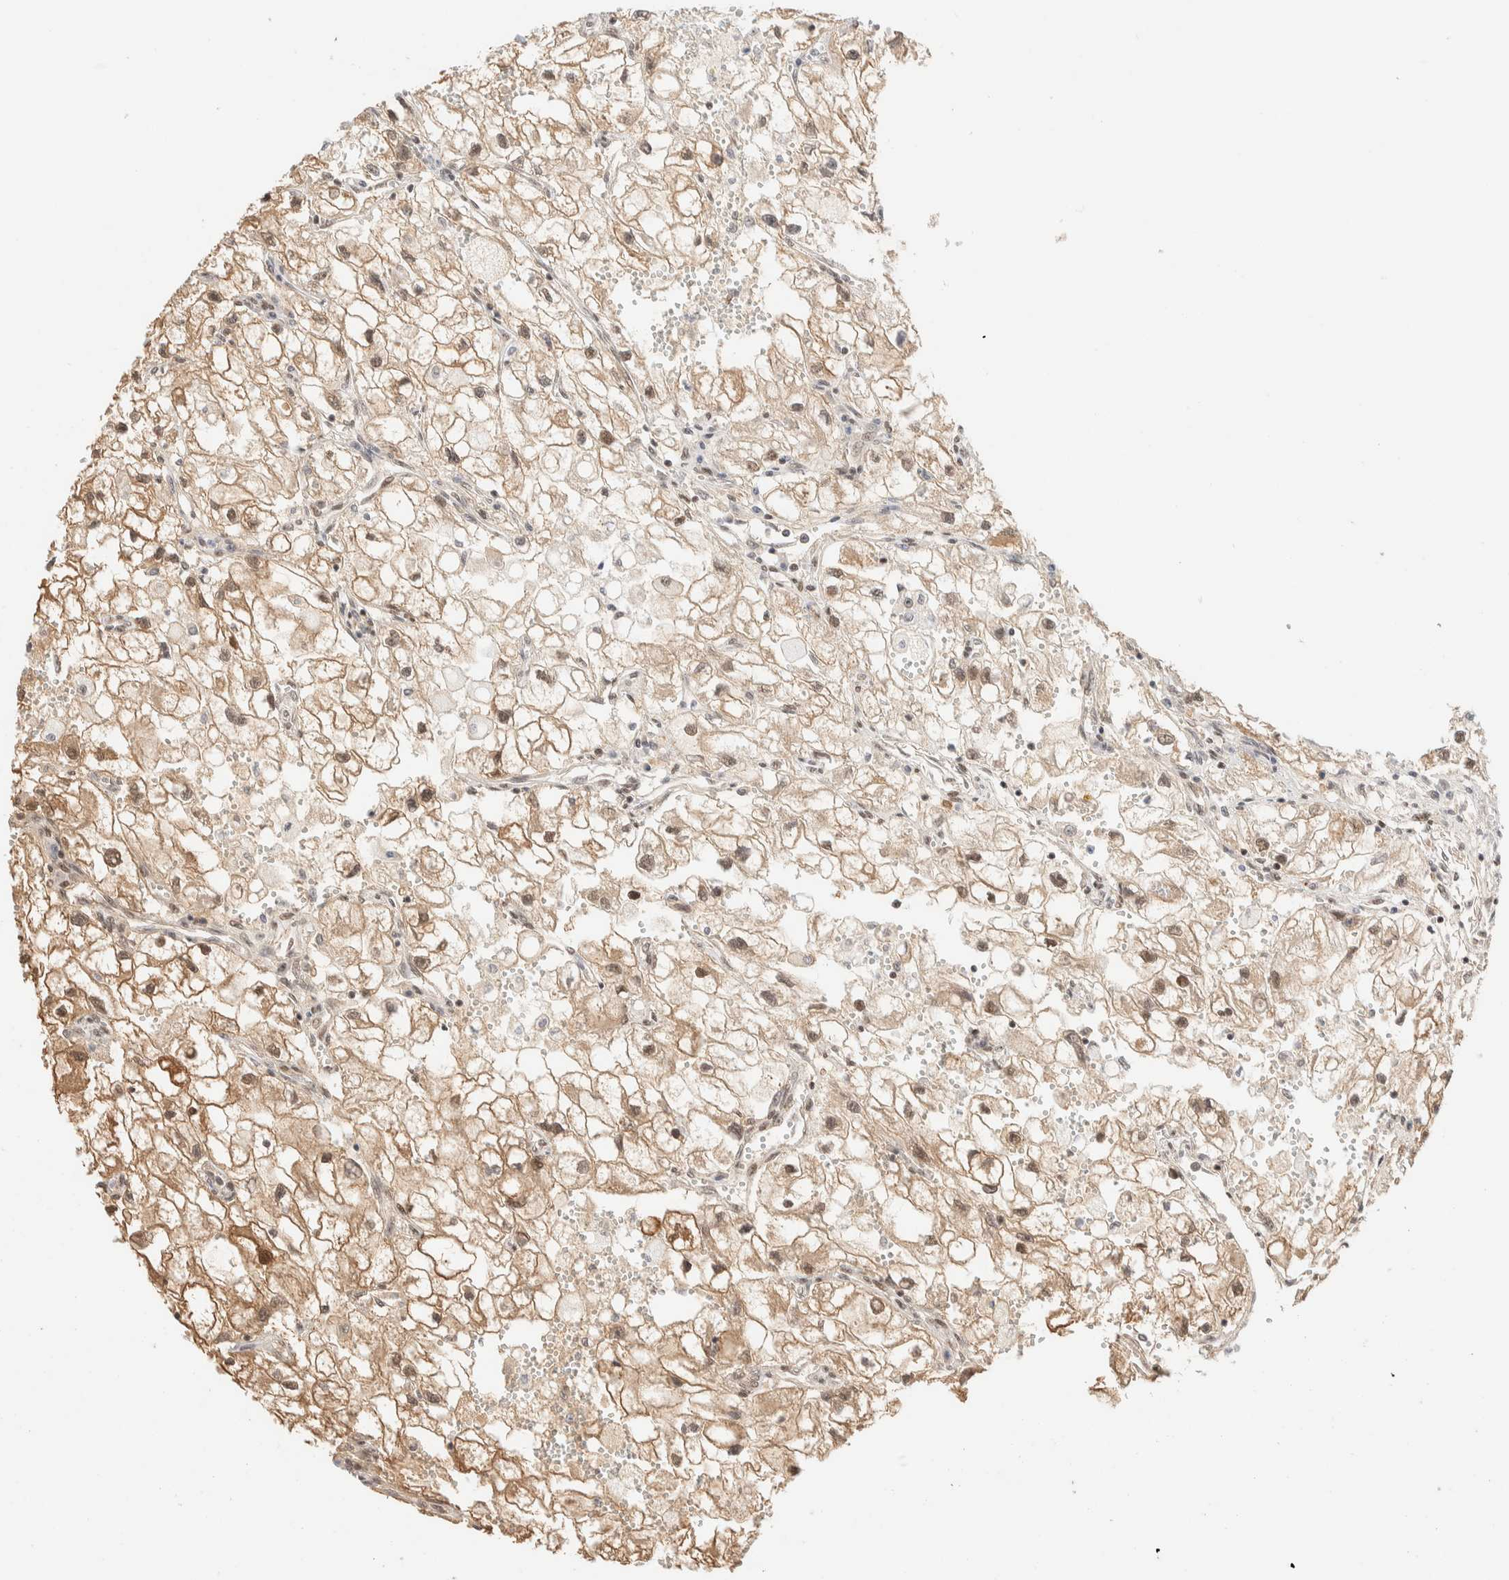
{"staining": {"intensity": "moderate", "quantity": ">75%", "location": "nuclear"}, "tissue": "renal cancer", "cell_type": "Tumor cells", "image_type": "cancer", "snomed": [{"axis": "morphology", "description": "Adenocarcinoma, NOS"}, {"axis": "topography", "description": "Kidney"}], "caption": "About >75% of tumor cells in human renal cancer show moderate nuclear protein expression as visualized by brown immunohistochemical staining.", "gene": "PYGO2", "patient": {"sex": "female", "age": 70}}